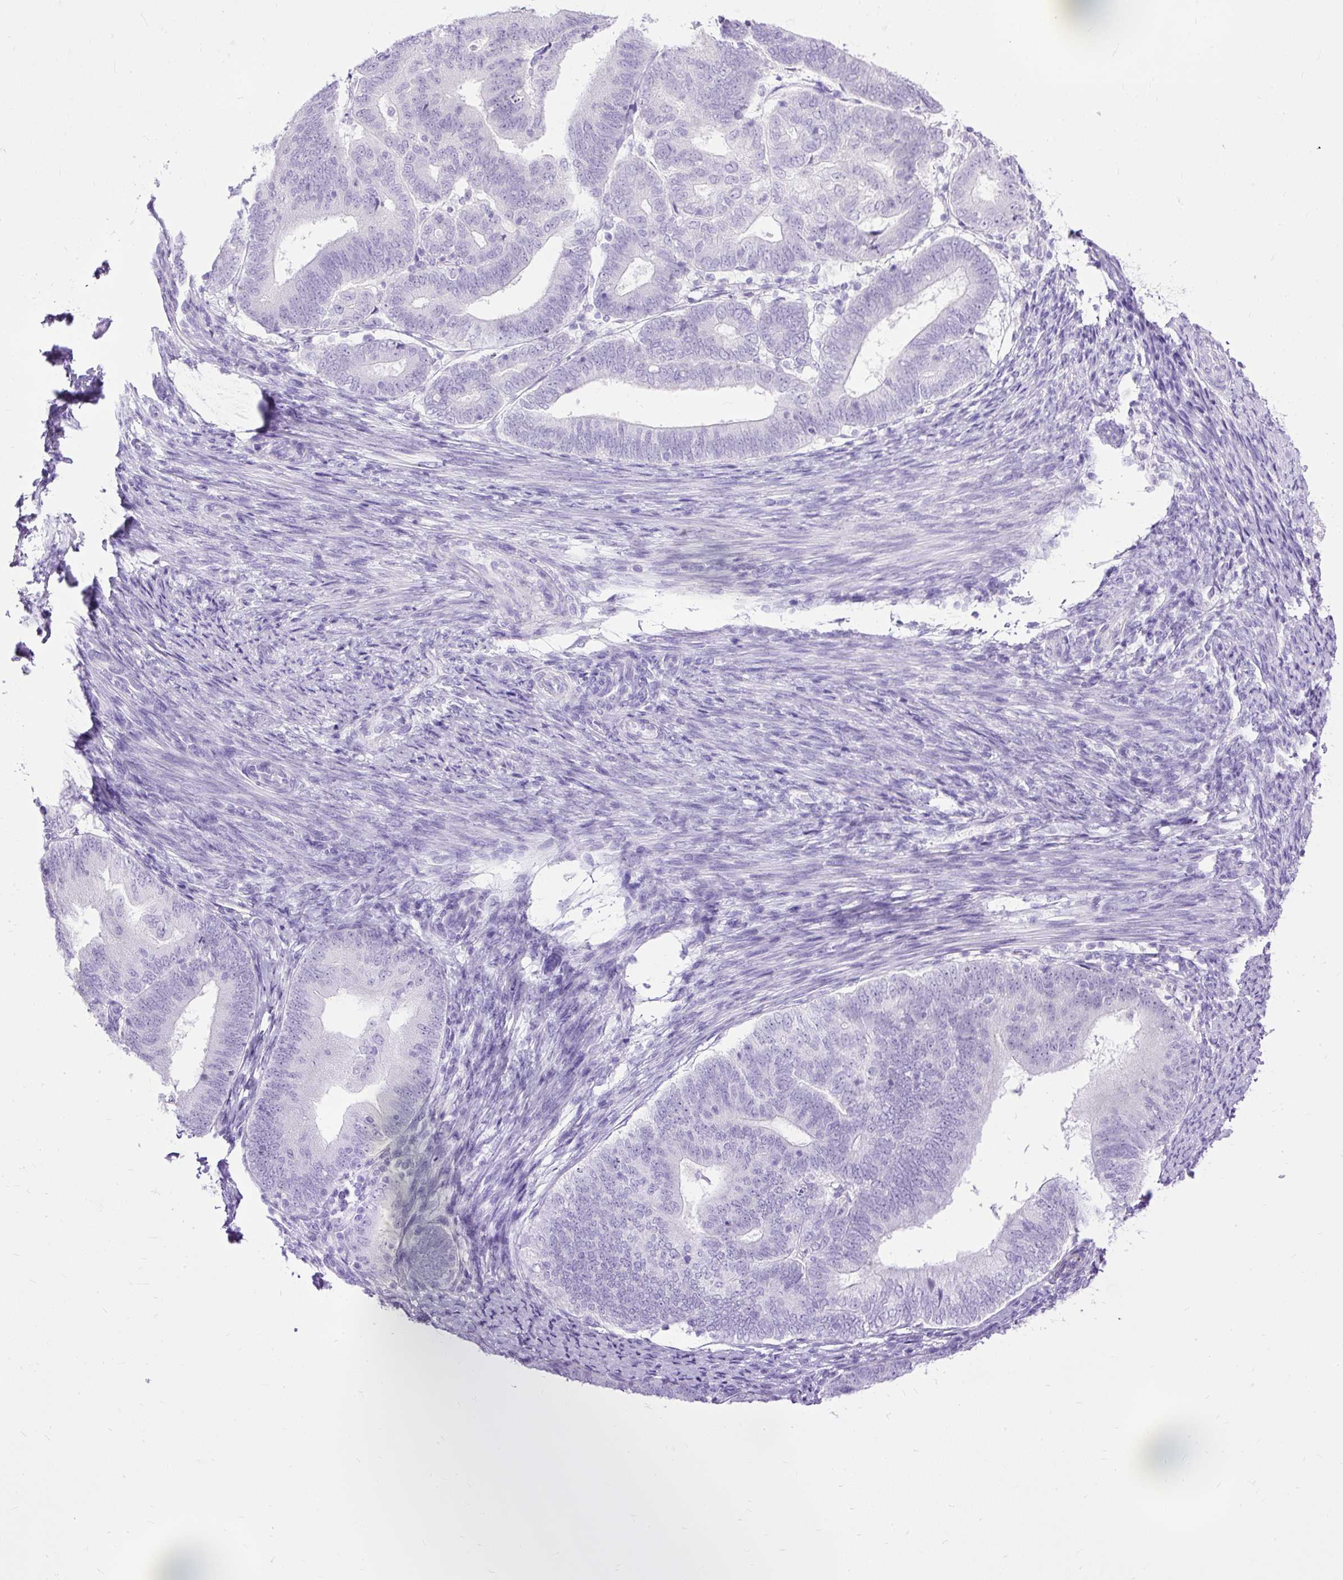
{"staining": {"intensity": "negative", "quantity": "none", "location": "none"}, "tissue": "endometrial cancer", "cell_type": "Tumor cells", "image_type": "cancer", "snomed": [{"axis": "morphology", "description": "Adenocarcinoma, NOS"}, {"axis": "topography", "description": "Endometrium"}], "caption": "The immunohistochemistry micrograph has no significant staining in tumor cells of endometrial cancer (adenocarcinoma) tissue.", "gene": "HEY1", "patient": {"sex": "female", "age": 70}}